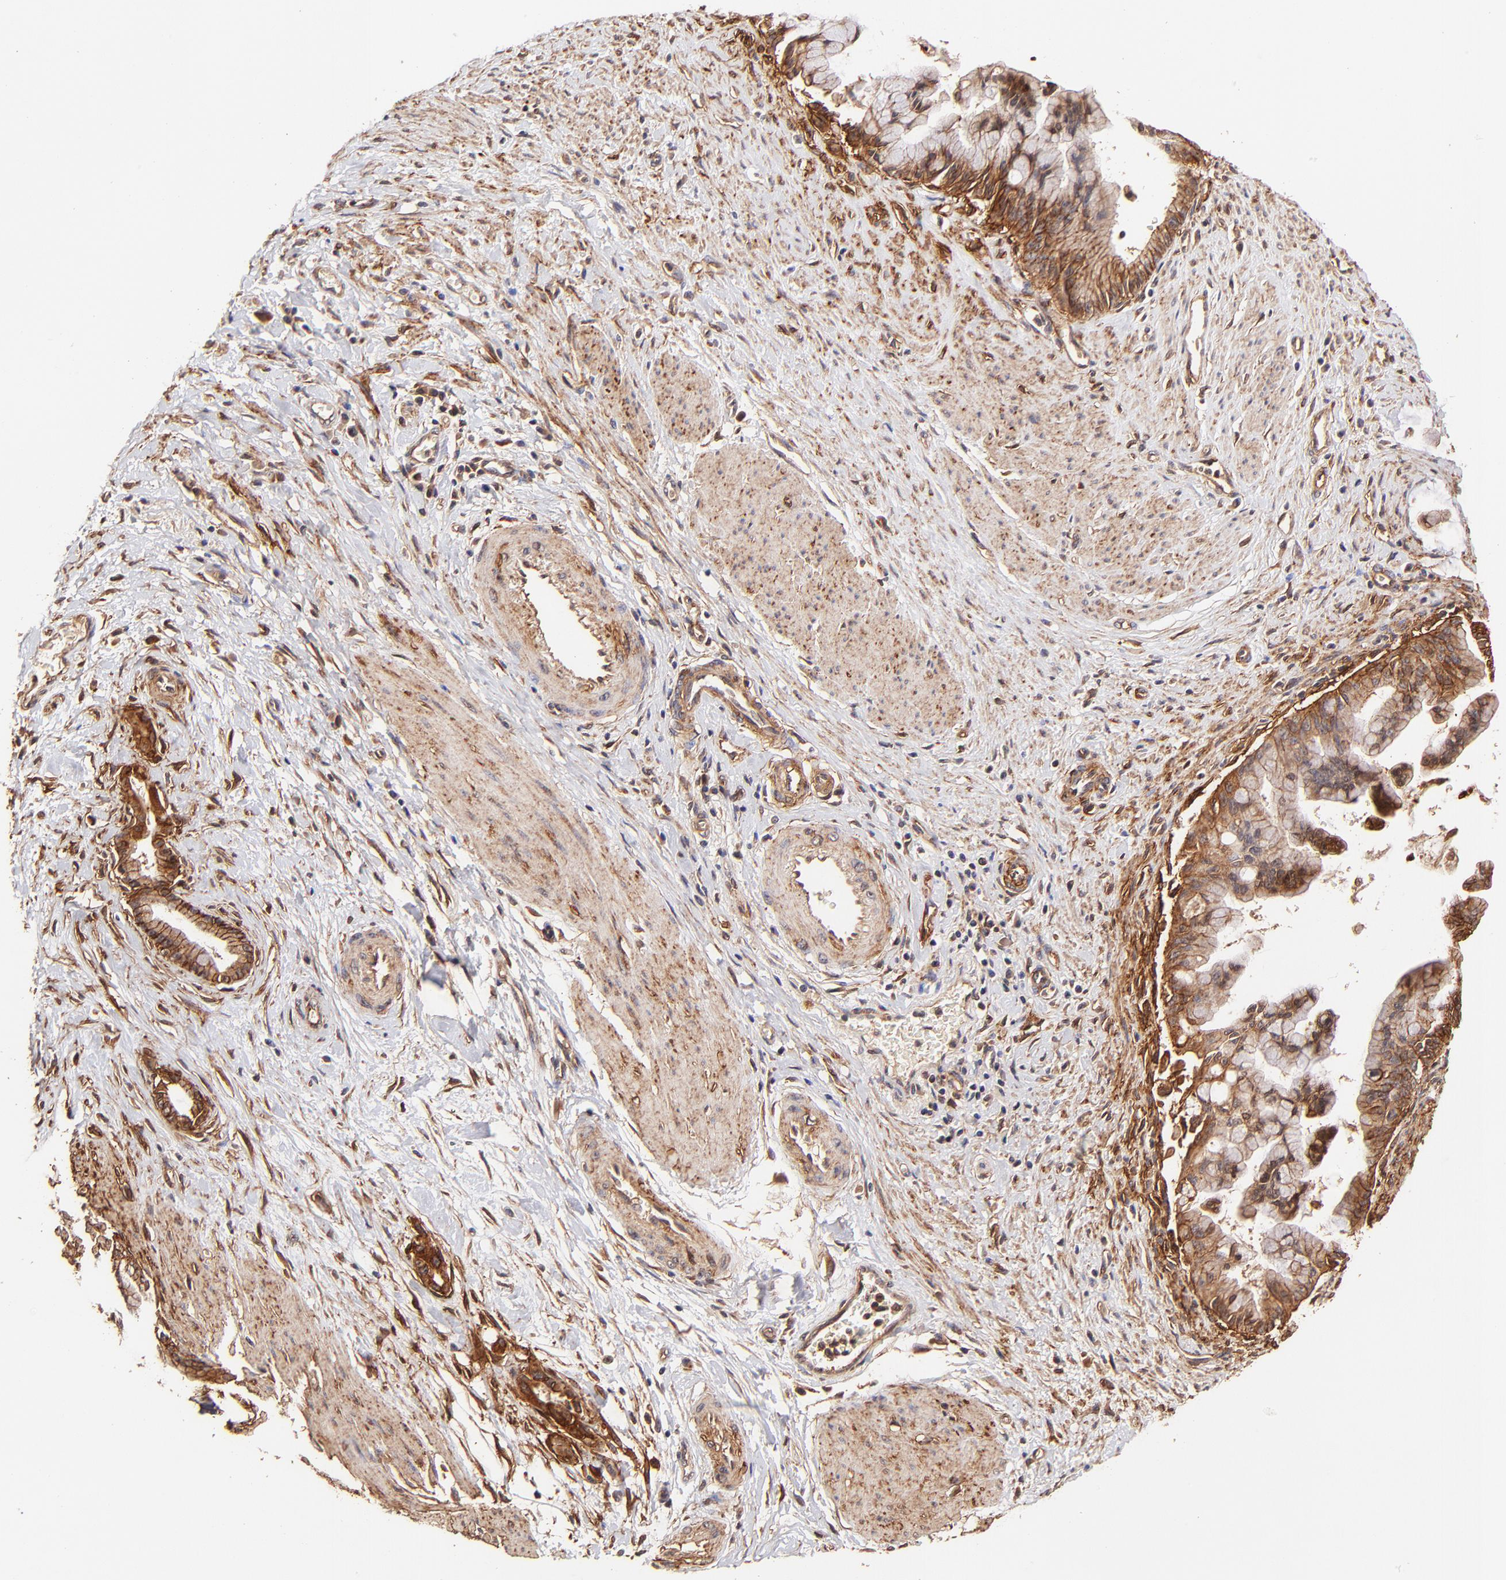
{"staining": {"intensity": "strong", "quantity": ">75%", "location": "cytoplasmic/membranous"}, "tissue": "pancreatic cancer", "cell_type": "Tumor cells", "image_type": "cancer", "snomed": [{"axis": "morphology", "description": "Adenocarcinoma, NOS"}, {"axis": "topography", "description": "Pancreas"}], "caption": "A micrograph of pancreatic adenocarcinoma stained for a protein displays strong cytoplasmic/membranous brown staining in tumor cells.", "gene": "ITGB1", "patient": {"sex": "male", "age": 59}}